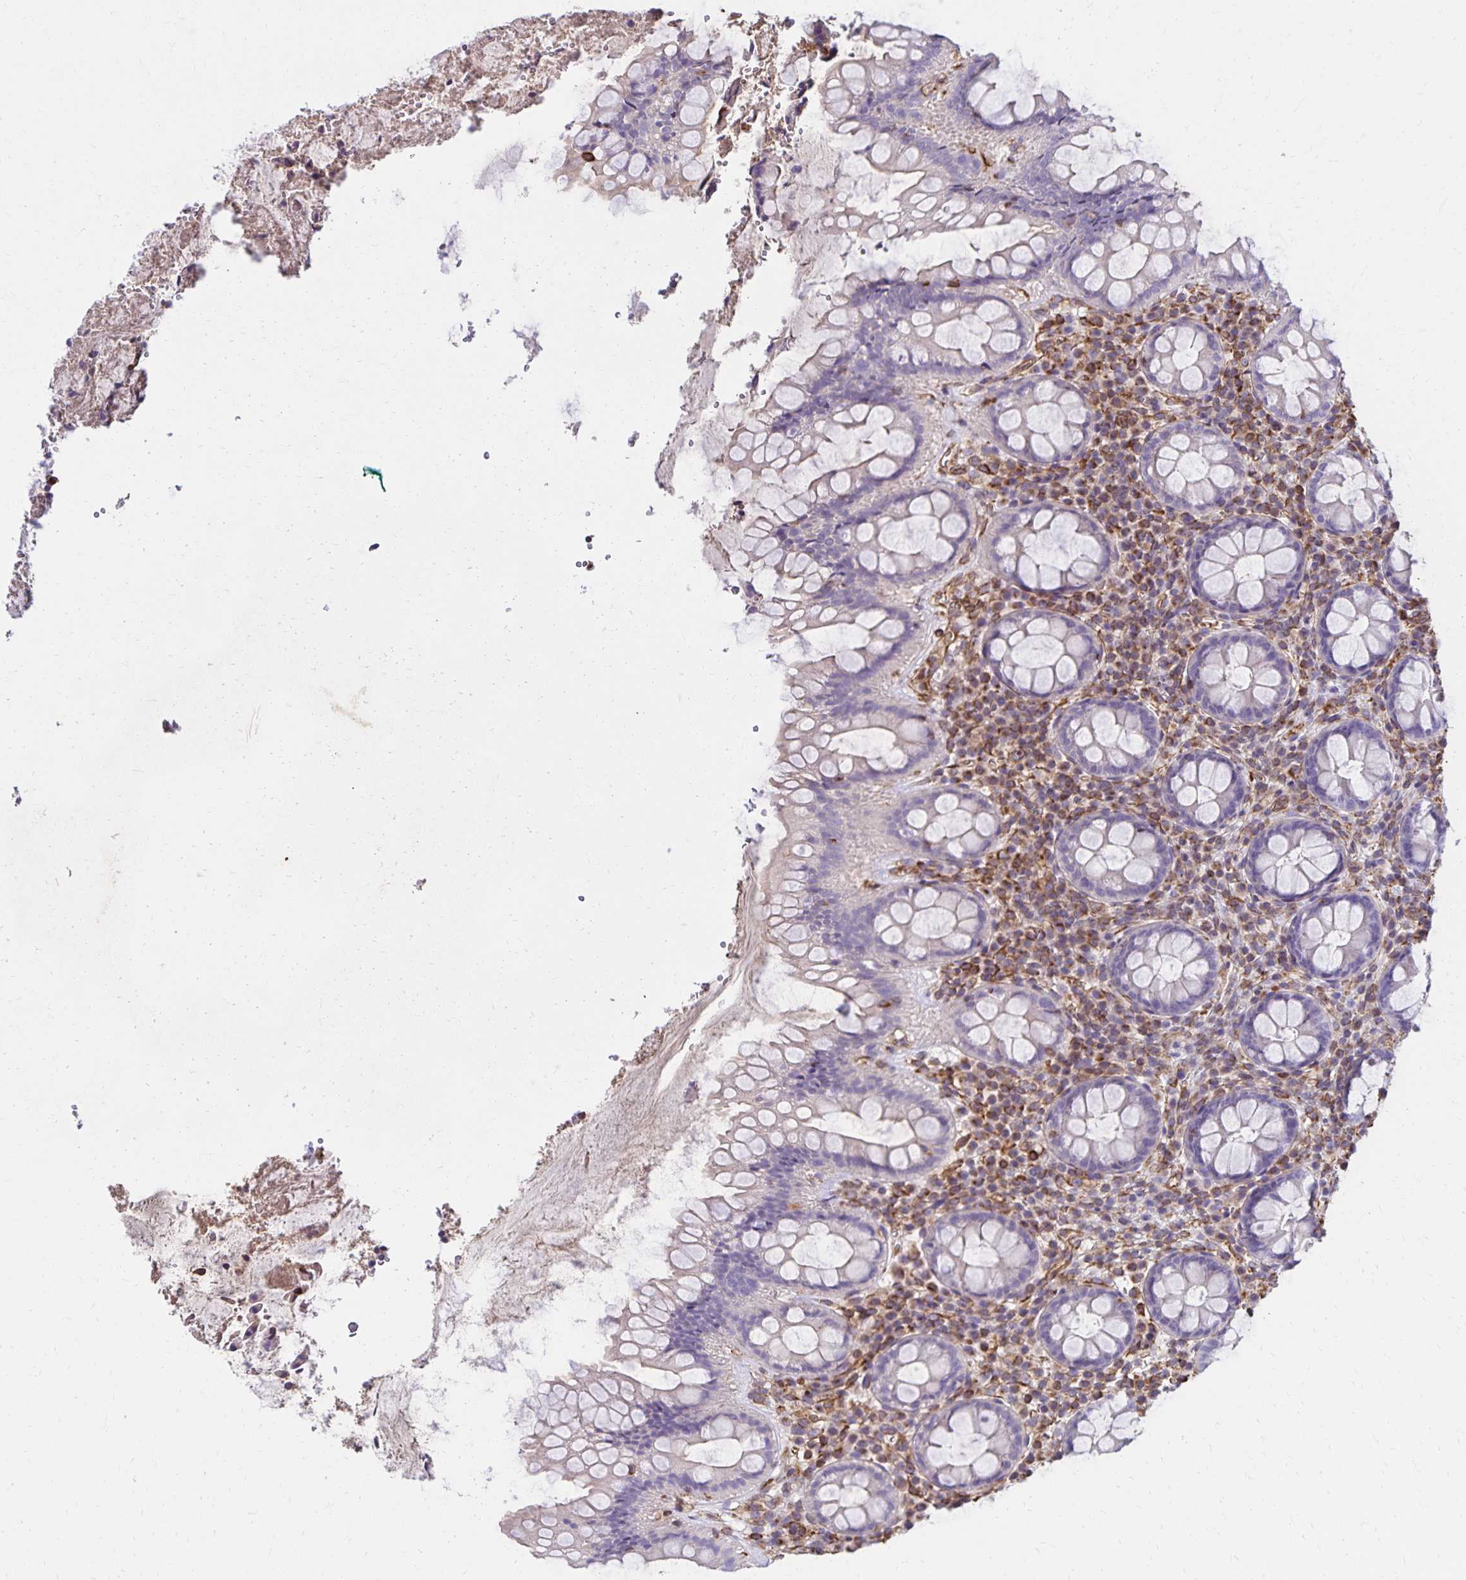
{"staining": {"intensity": "negative", "quantity": "none", "location": "none"}, "tissue": "rectum", "cell_type": "Glandular cells", "image_type": "normal", "snomed": [{"axis": "morphology", "description": "Normal tissue, NOS"}, {"axis": "topography", "description": "Rectum"}], "caption": "Immunohistochemical staining of normal human rectum shows no significant positivity in glandular cells.", "gene": "TRPV6", "patient": {"sex": "female", "age": 69}}